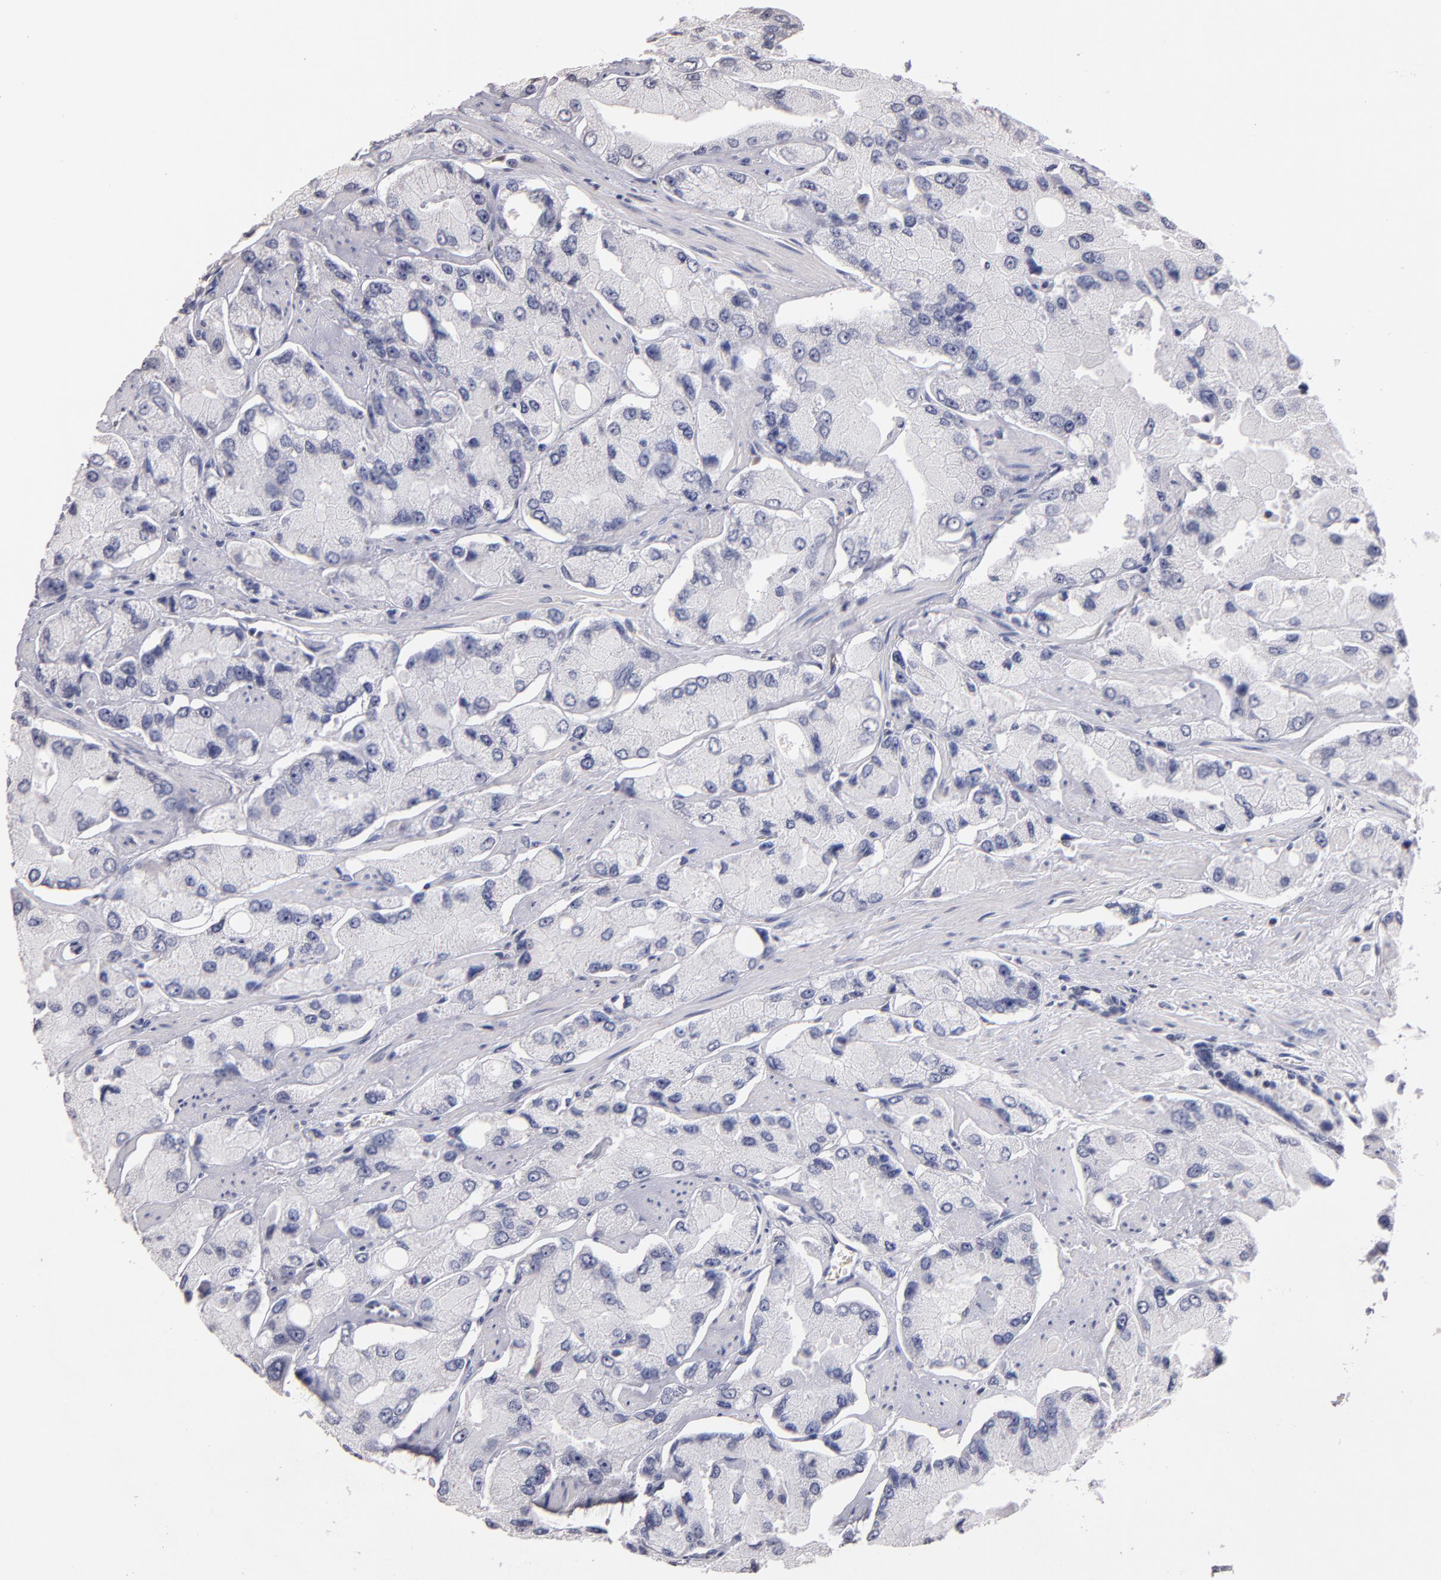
{"staining": {"intensity": "negative", "quantity": "none", "location": "none"}, "tissue": "prostate cancer", "cell_type": "Tumor cells", "image_type": "cancer", "snomed": [{"axis": "morphology", "description": "Adenocarcinoma, High grade"}, {"axis": "topography", "description": "Prostate"}], "caption": "Human adenocarcinoma (high-grade) (prostate) stained for a protein using immunohistochemistry demonstrates no positivity in tumor cells.", "gene": "SOX10", "patient": {"sex": "male", "age": 58}}